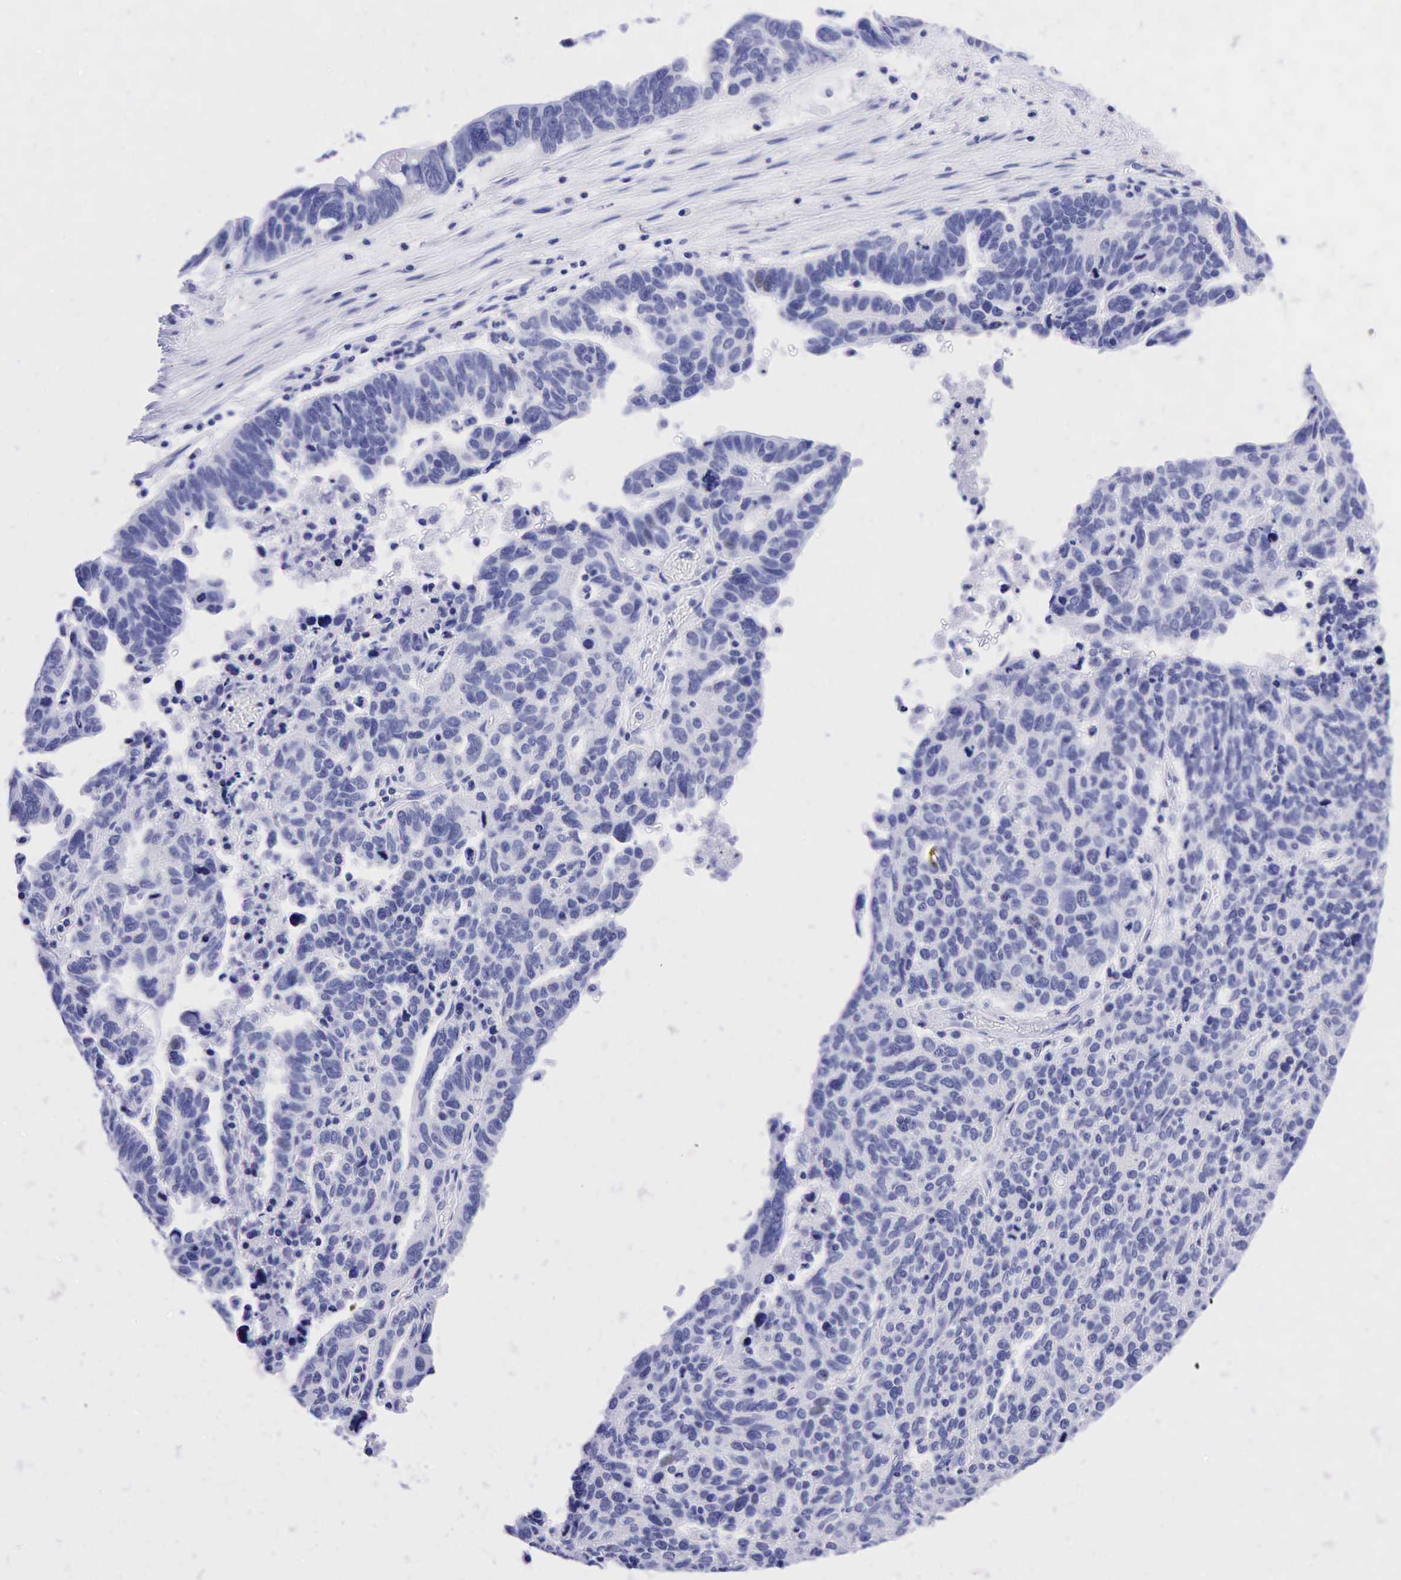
{"staining": {"intensity": "negative", "quantity": "none", "location": "none"}, "tissue": "ovarian cancer", "cell_type": "Tumor cells", "image_type": "cancer", "snomed": [{"axis": "morphology", "description": "Carcinoma, endometroid"}, {"axis": "morphology", "description": "Cystadenocarcinoma, serous, NOS"}, {"axis": "topography", "description": "Ovary"}], "caption": "The image reveals no staining of tumor cells in ovarian serous cystadenocarcinoma.", "gene": "NKX2-1", "patient": {"sex": "female", "age": 45}}